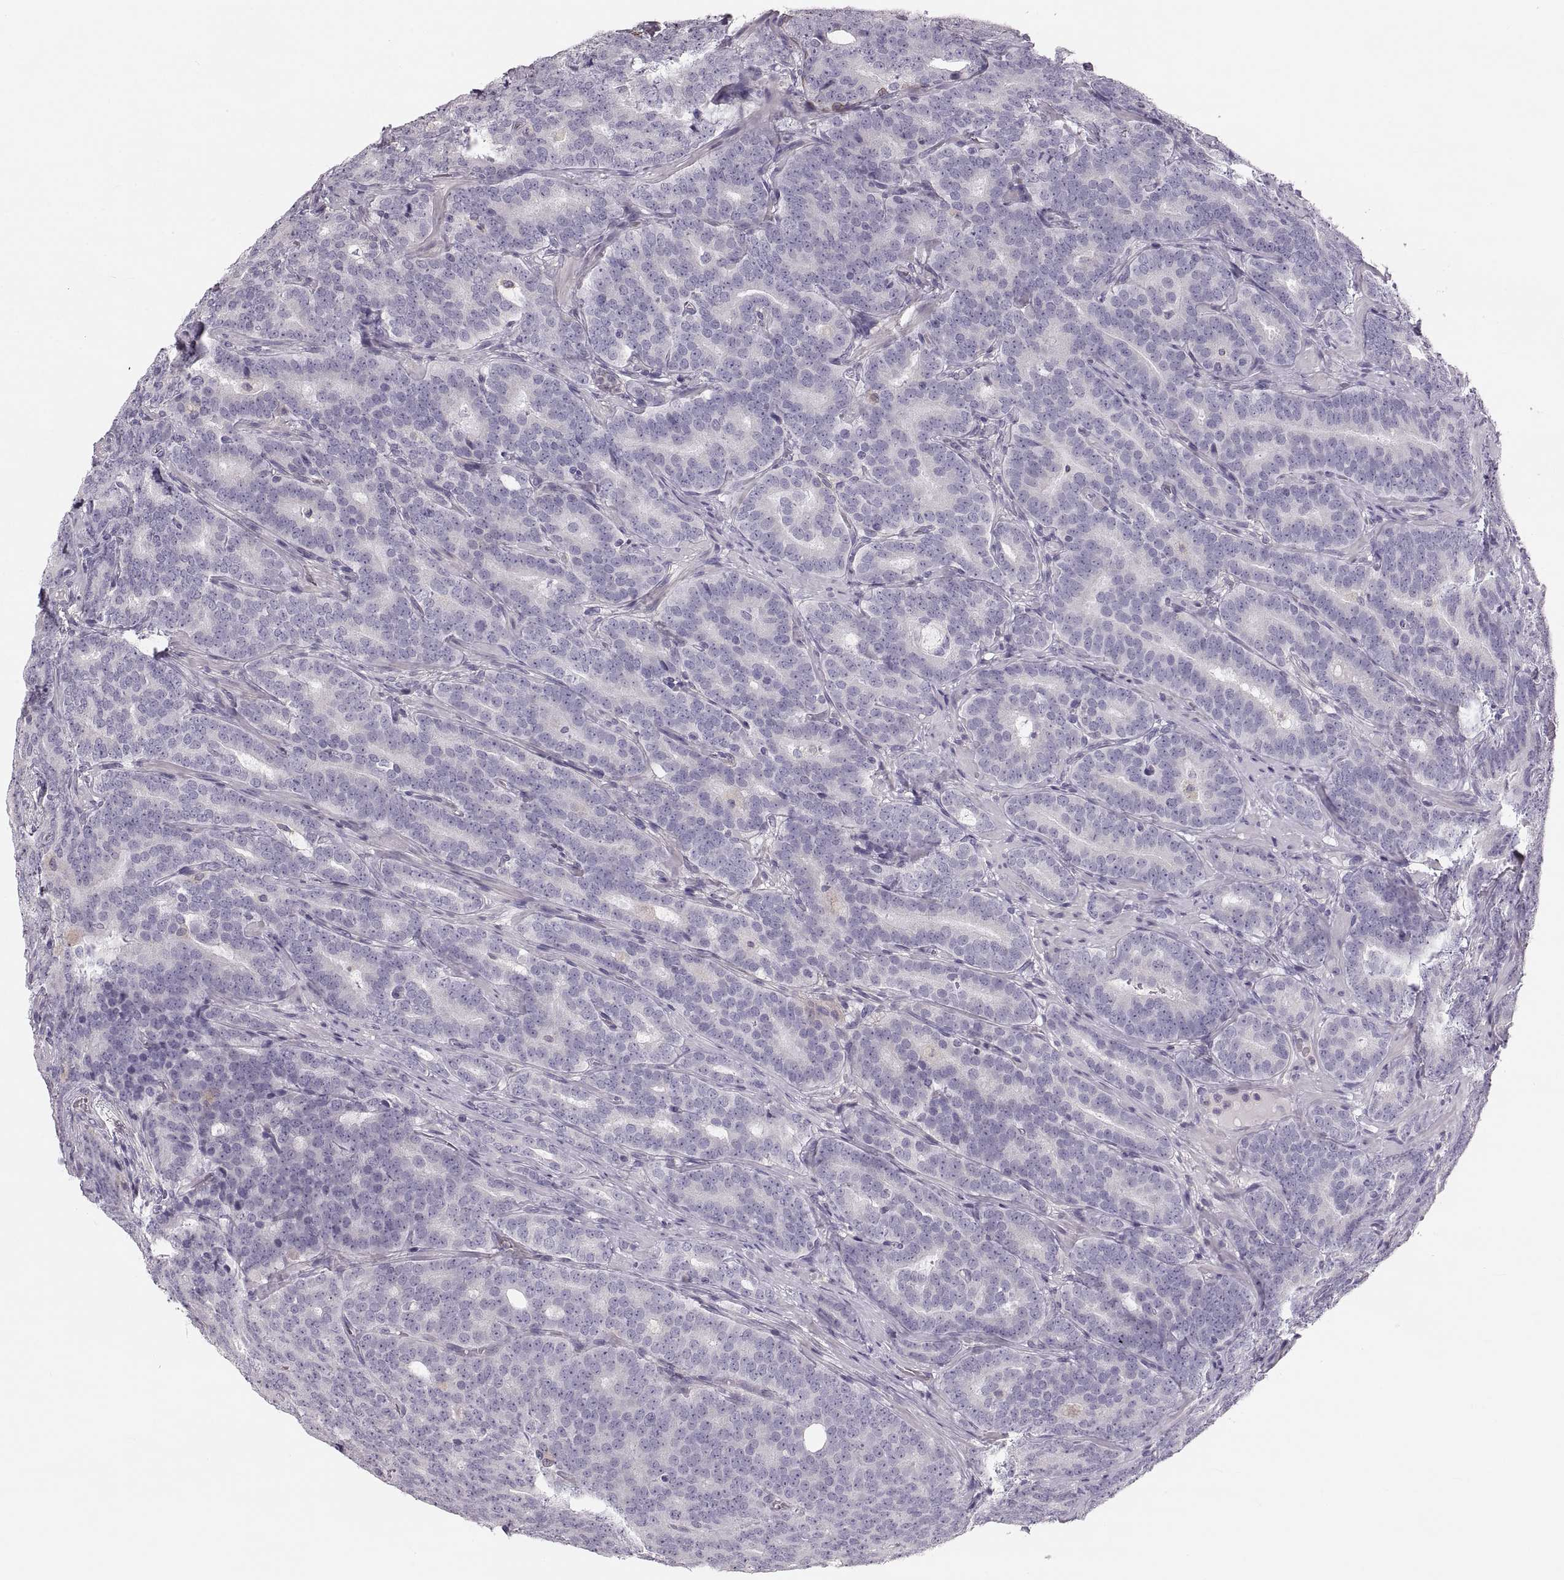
{"staining": {"intensity": "negative", "quantity": "none", "location": "none"}, "tissue": "prostate cancer", "cell_type": "Tumor cells", "image_type": "cancer", "snomed": [{"axis": "morphology", "description": "Adenocarcinoma, NOS"}, {"axis": "topography", "description": "Prostate"}], "caption": "Image shows no significant protein staining in tumor cells of prostate cancer. Nuclei are stained in blue.", "gene": "RUNDC3A", "patient": {"sex": "male", "age": 71}}